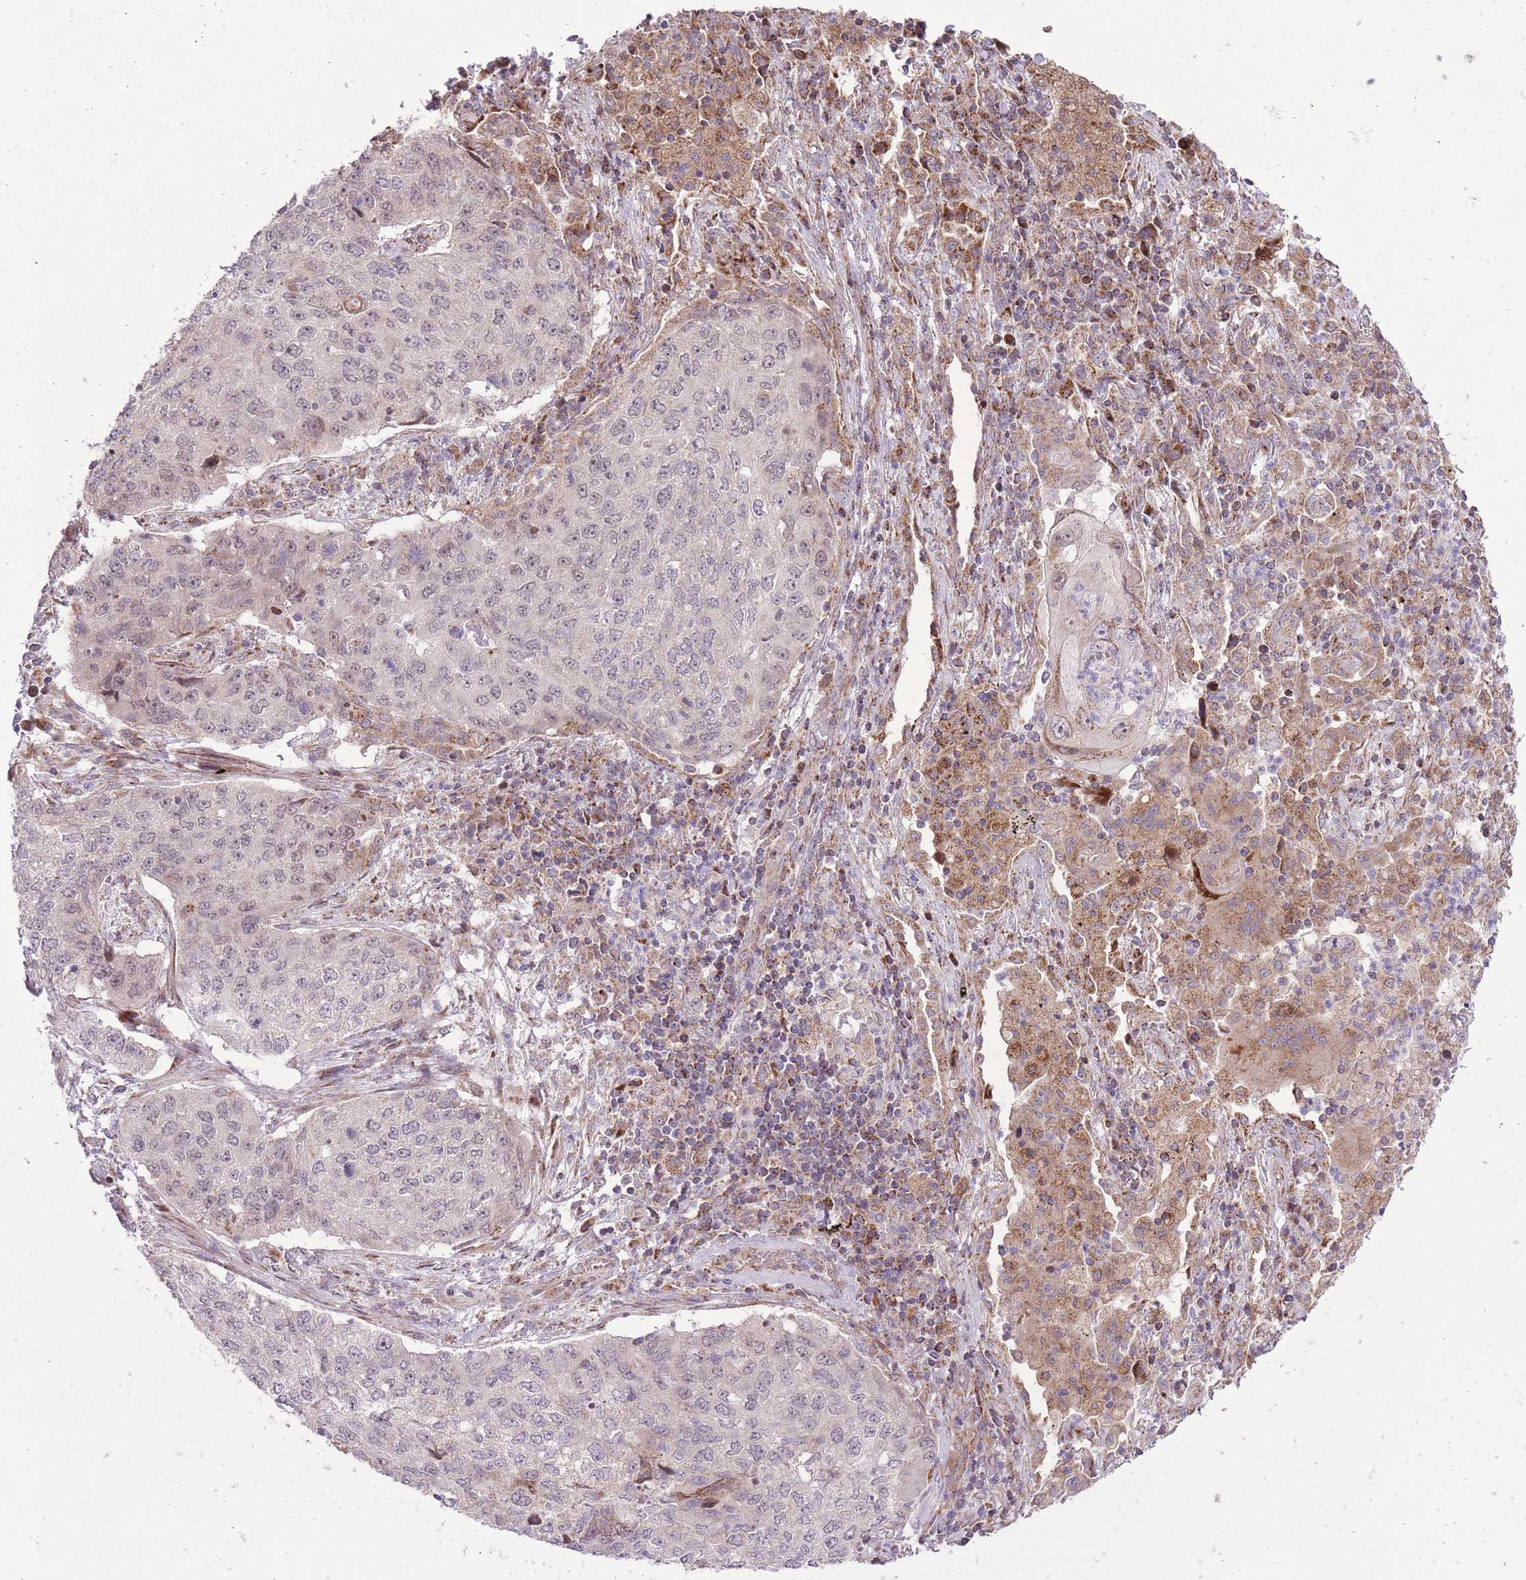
{"staining": {"intensity": "negative", "quantity": "none", "location": "none"}, "tissue": "lung cancer", "cell_type": "Tumor cells", "image_type": "cancer", "snomed": [{"axis": "morphology", "description": "Squamous cell carcinoma, NOS"}, {"axis": "topography", "description": "Lung"}], "caption": "IHC of lung cancer shows no staining in tumor cells.", "gene": "SLC4A4", "patient": {"sex": "female", "age": 63}}